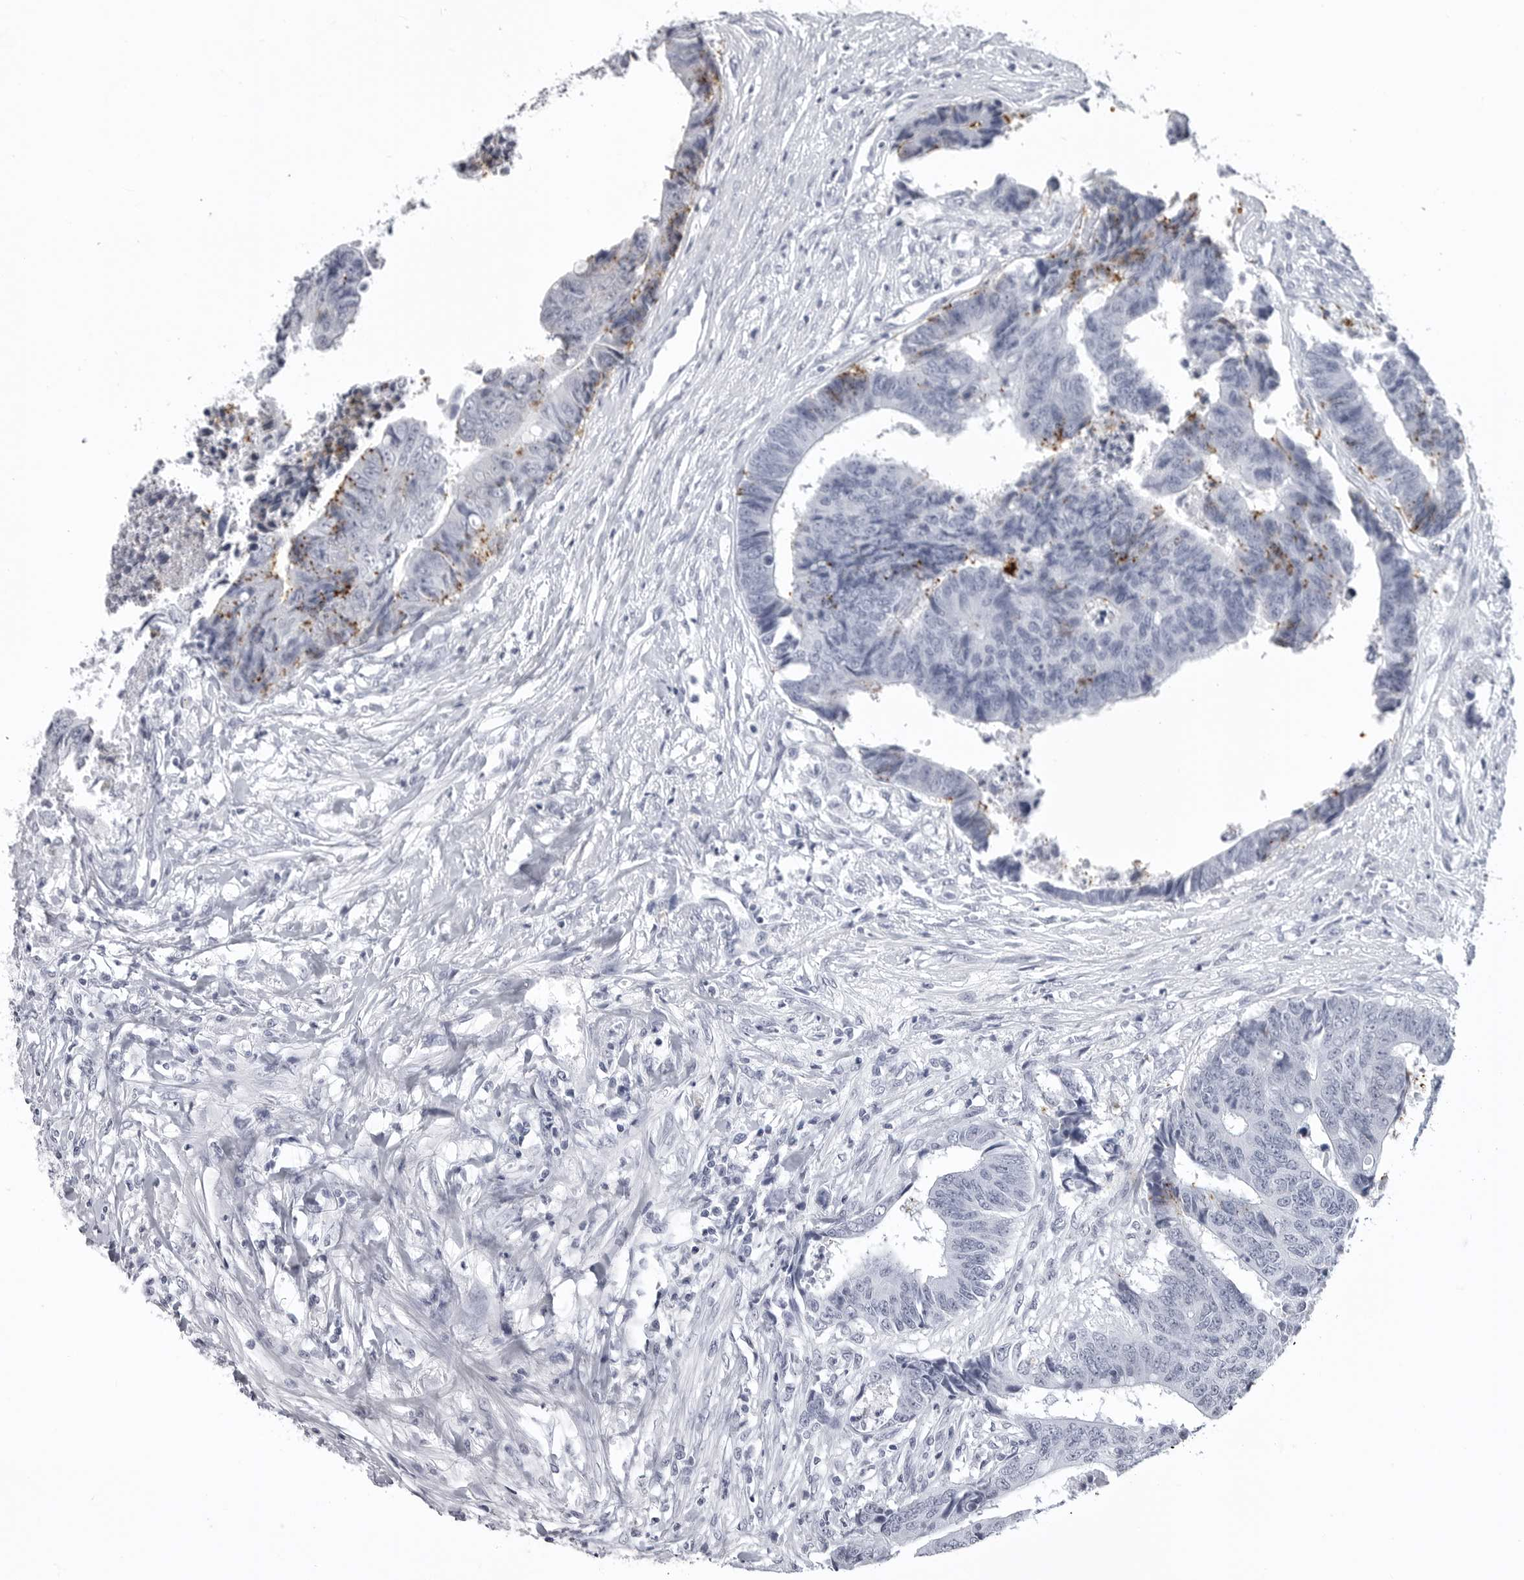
{"staining": {"intensity": "moderate", "quantity": "<25%", "location": "cytoplasmic/membranous"}, "tissue": "colorectal cancer", "cell_type": "Tumor cells", "image_type": "cancer", "snomed": [{"axis": "morphology", "description": "Adenocarcinoma, NOS"}, {"axis": "topography", "description": "Rectum"}], "caption": "Colorectal cancer stained with a brown dye displays moderate cytoplasmic/membranous positive expression in approximately <25% of tumor cells.", "gene": "LGALS4", "patient": {"sex": "male", "age": 84}}